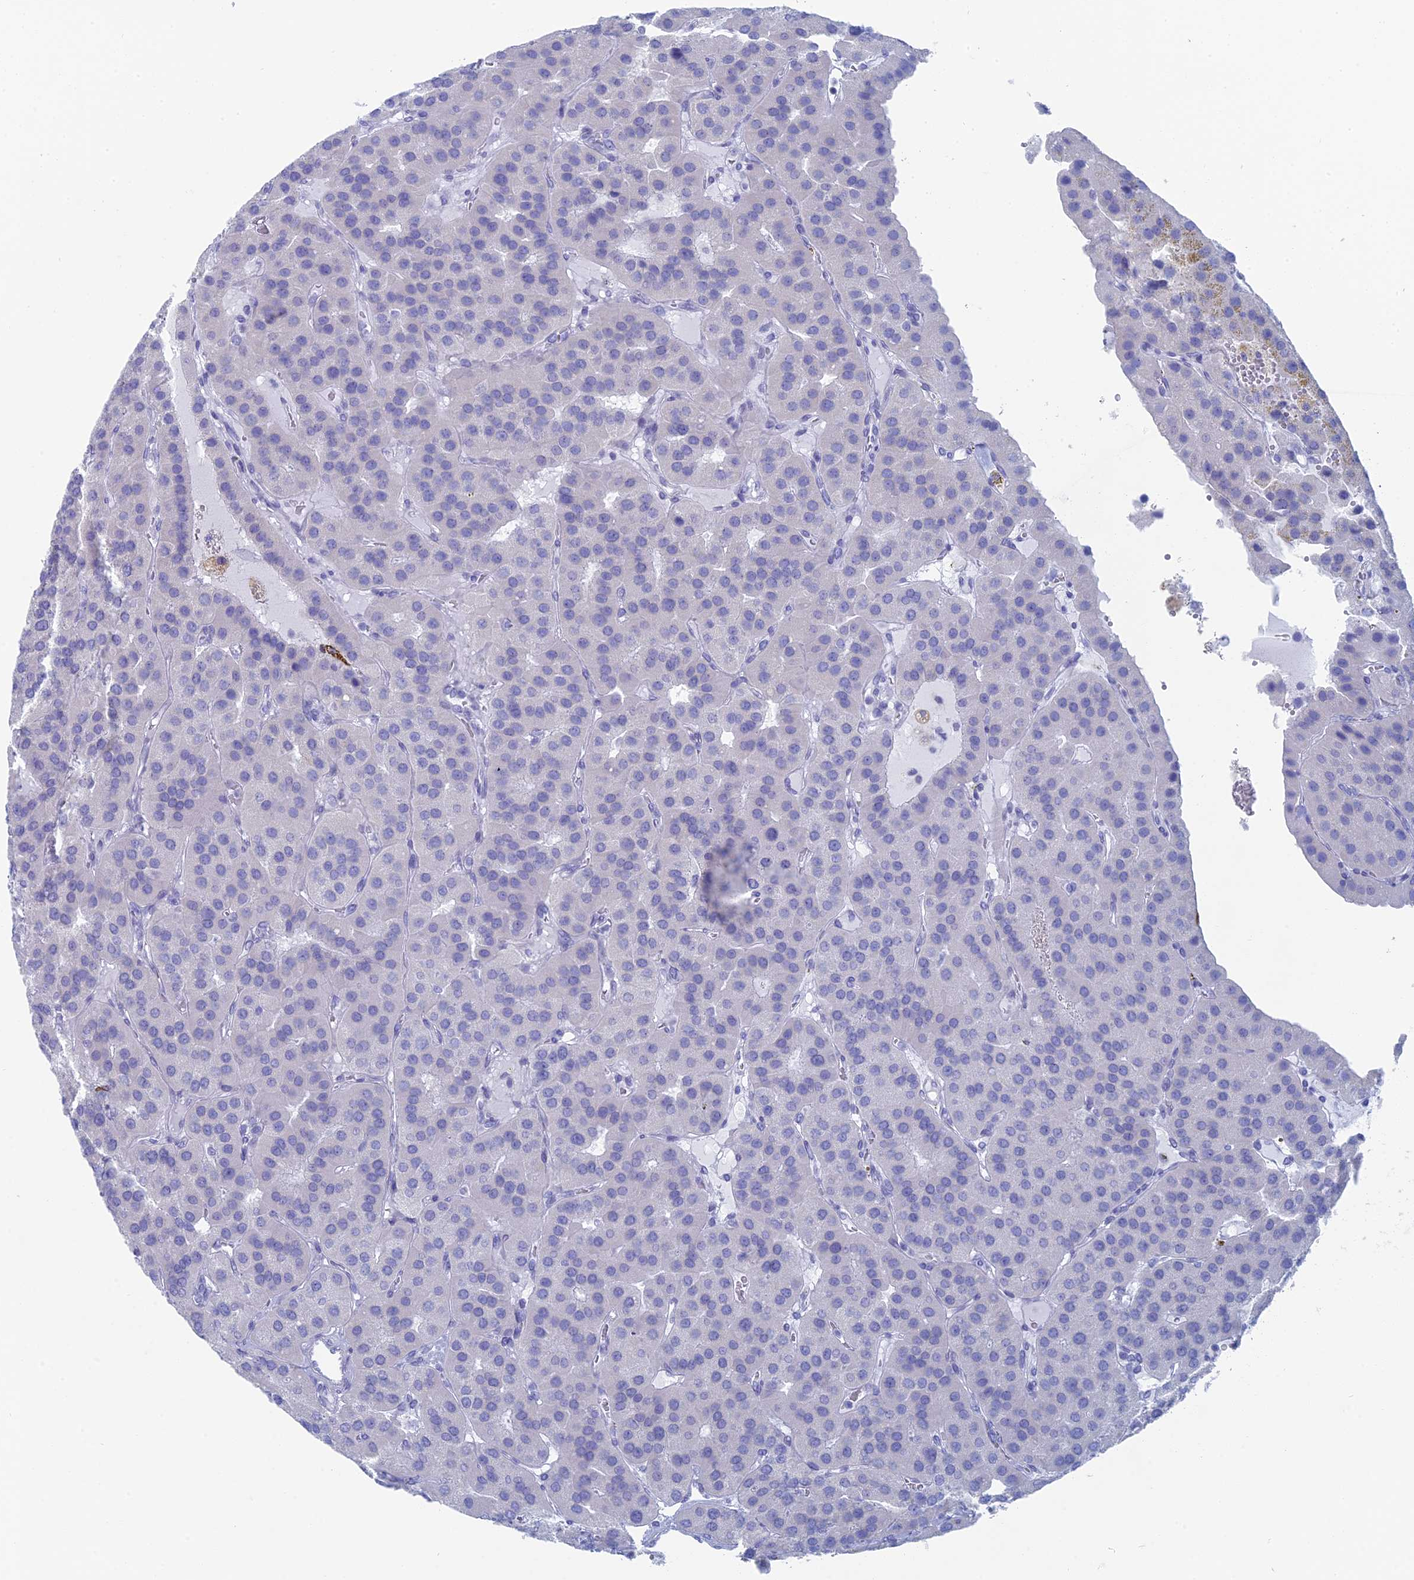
{"staining": {"intensity": "negative", "quantity": "none", "location": "none"}, "tissue": "parathyroid gland", "cell_type": "Glandular cells", "image_type": "normal", "snomed": [{"axis": "morphology", "description": "Normal tissue, NOS"}, {"axis": "morphology", "description": "Adenoma, NOS"}, {"axis": "topography", "description": "Parathyroid gland"}], "caption": "Immunohistochemistry micrograph of benign parathyroid gland stained for a protein (brown), which shows no staining in glandular cells.", "gene": "ALMS1", "patient": {"sex": "female", "age": 86}}